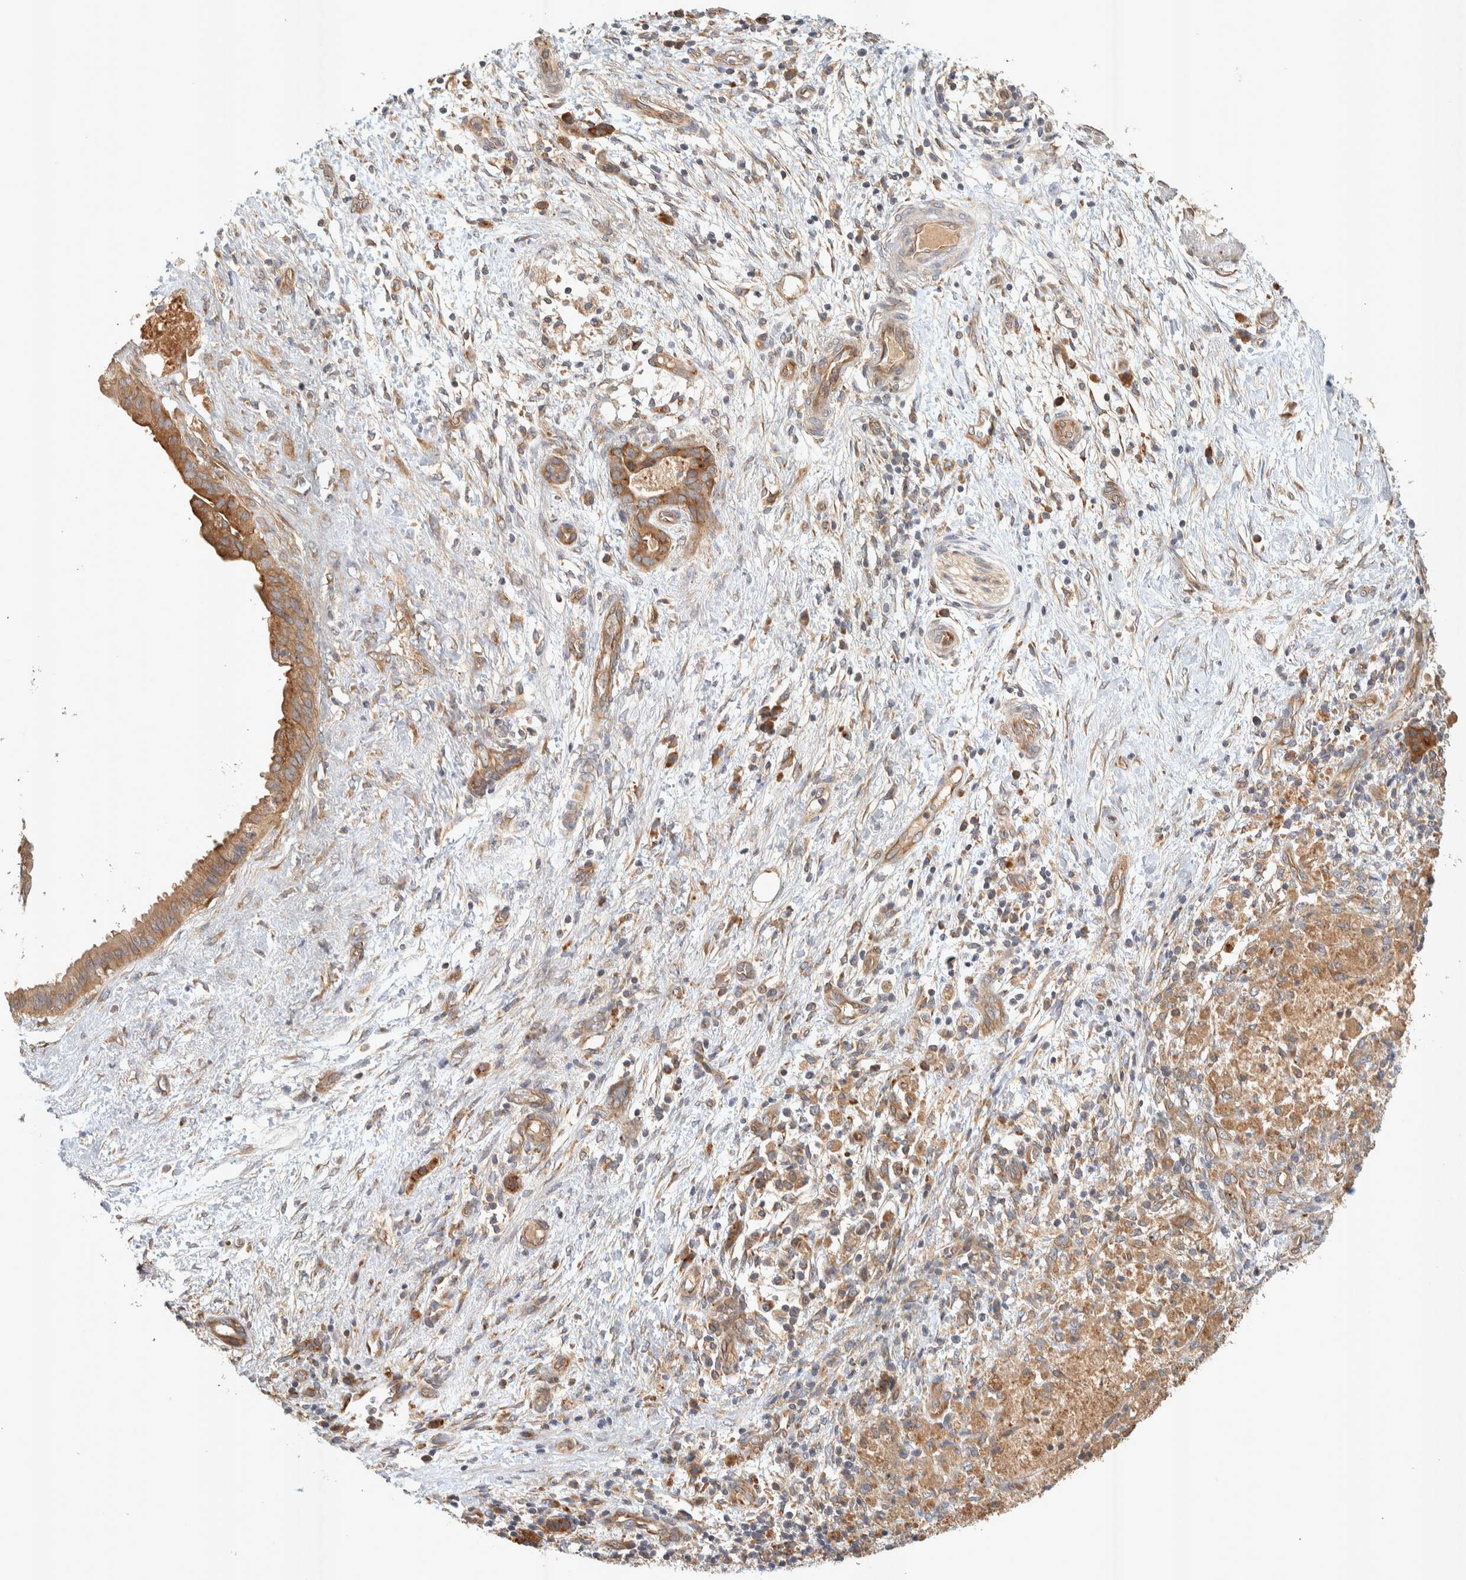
{"staining": {"intensity": "moderate", "quantity": ">75%", "location": "cytoplasmic/membranous"}, "tissue": "pancreatic cancer", "cell_type": "Tumor cells", "image_type": "cancer", "snomed": [{"axis": "morphology", "description": "Adenocarcinoma, NOS"}, {"axis": "topography", "description": "Pancreas"}], "caption": "A histopathology image of pancreatic cancer stained for a protein exhibits moderate cytoplasmic/membranous brown staining in tumor cells.", "gene": "PXK", "patient": {"sex": "female", "age": 78}}